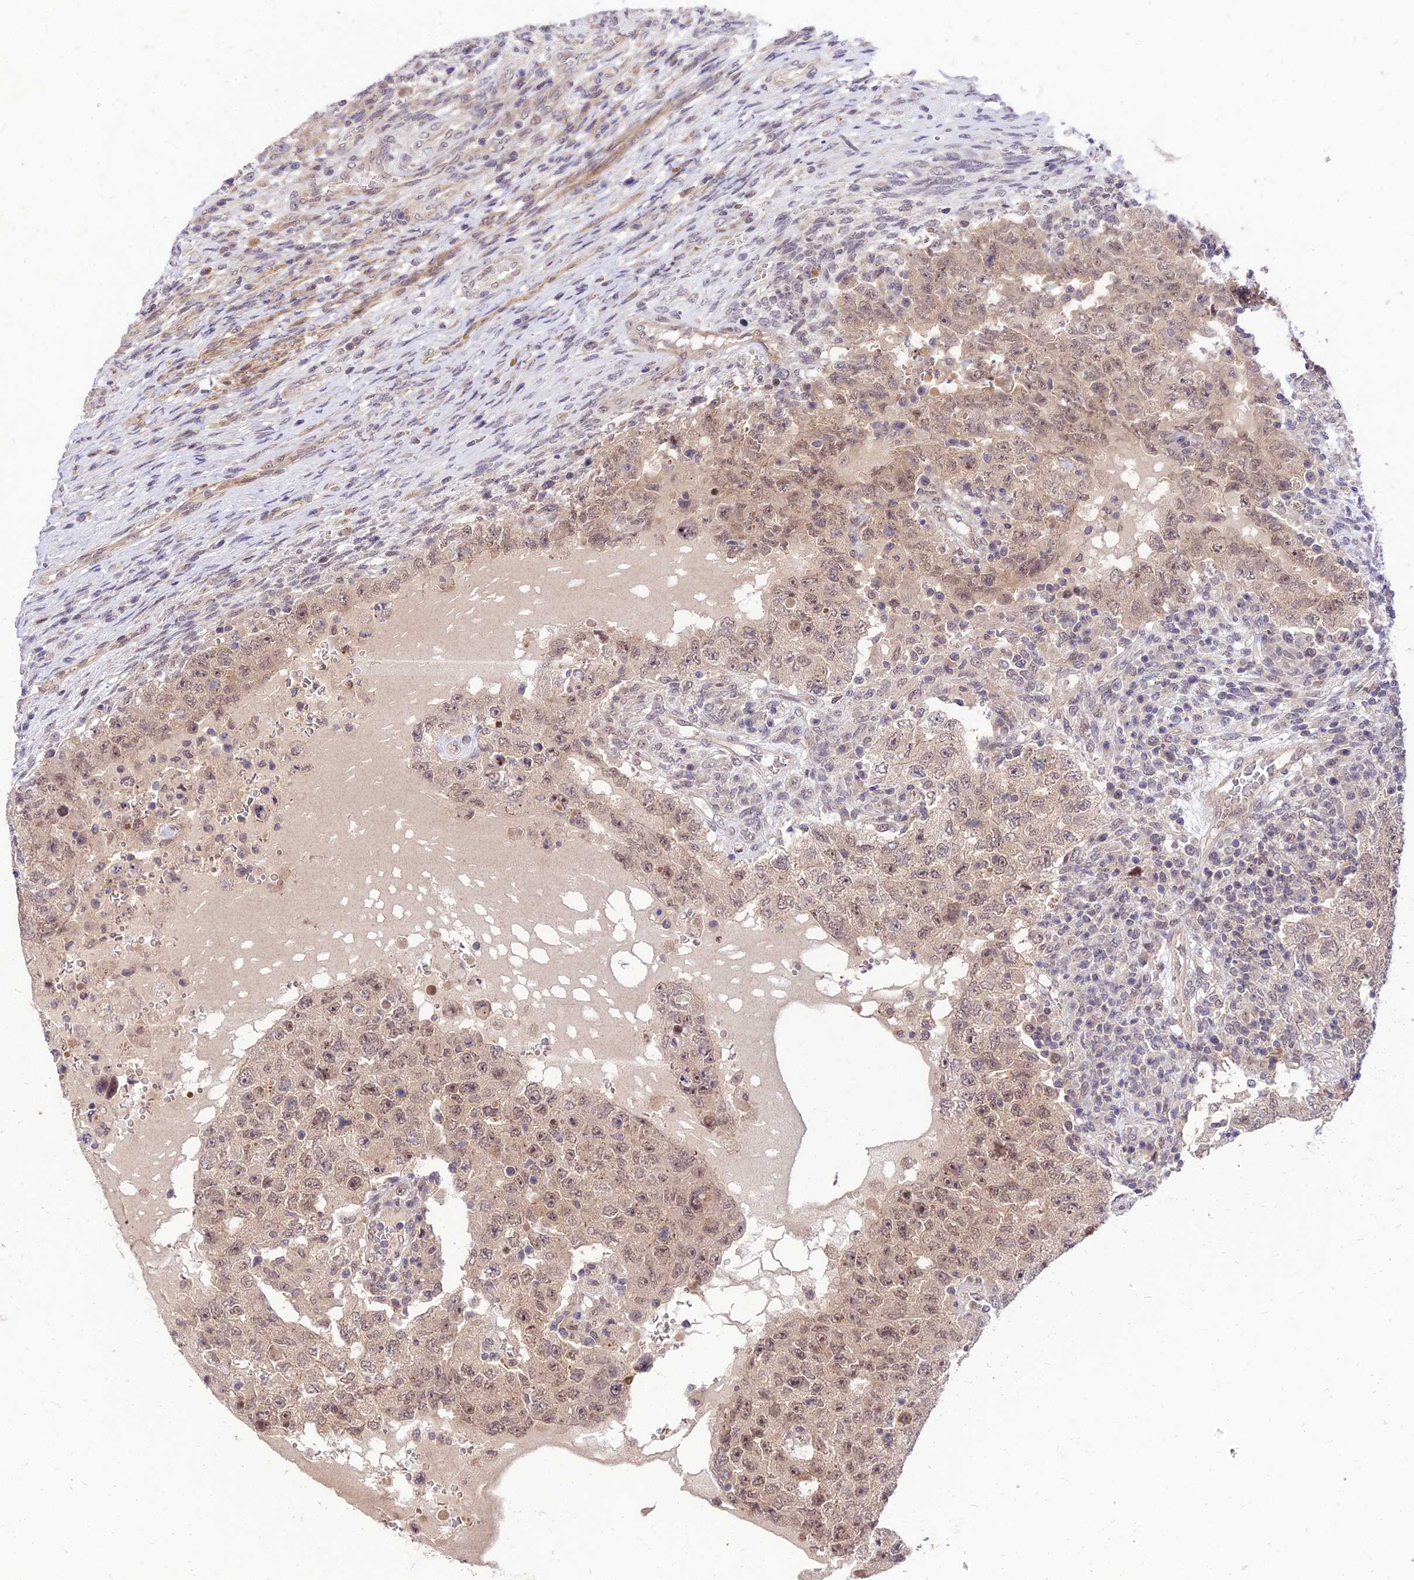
{"staining": {"intensity": "moderate", "quantity": ">75%", "location": "nuclear"}, "tissue": "testis cancer", "cell_type": "Tumor cells", "image_type": "cancer", "snomed": [{"axis": "morphology", "description": "Carcinoma, Embryonal, NOS"}, {"axis": "topography", "description": "Testis"}], "caption": "Immunohistochemical staining of human testis cancer (embryonal carcinoma) exhibits medium levels of moderate nuclear expression in approximately >75% of tumor cells.", "gene": "ZNF85", "patient": {"sex": "male", "age": 26}}